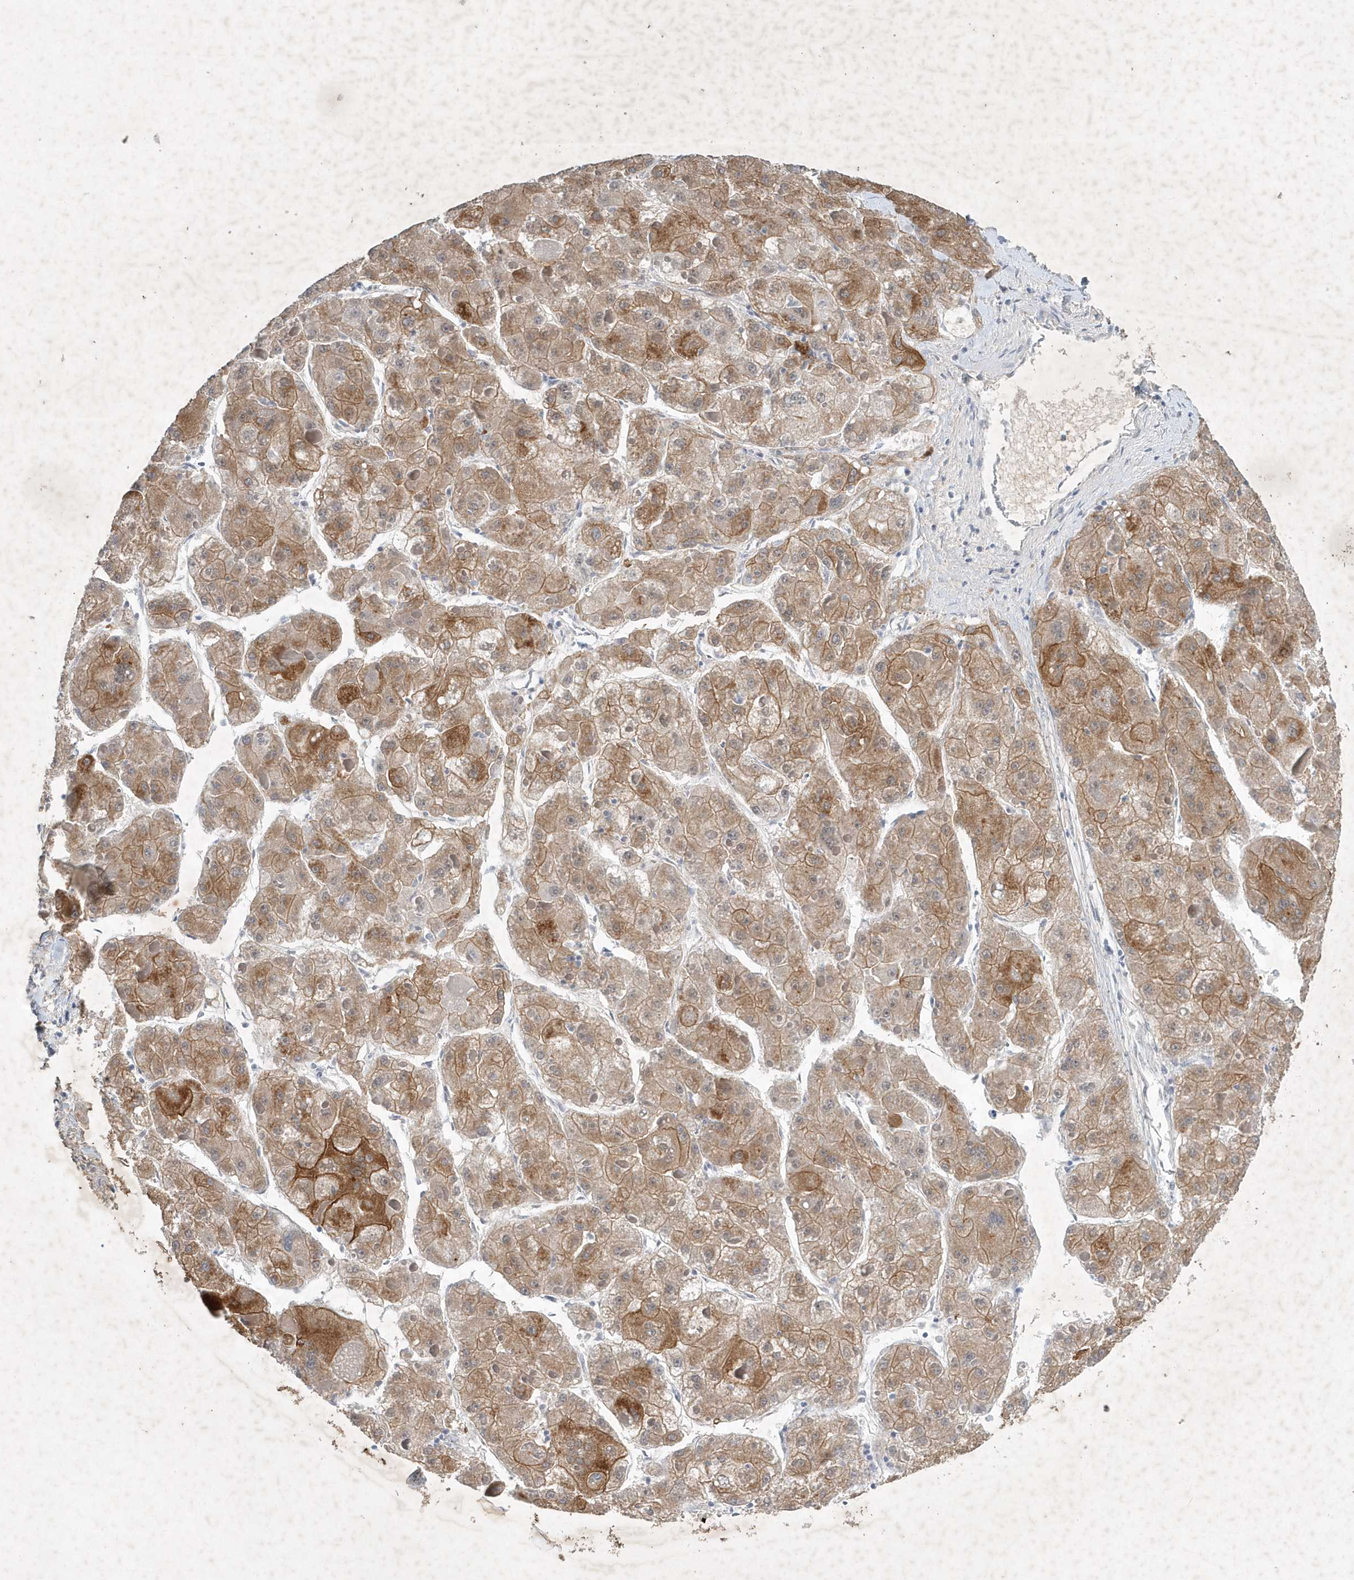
{"staining": {"intensity": "moderate", "quantity": ">75%", "location": "cytoplasmic/membranous"}, "tissue": "liver cancer", "cell_type": "Tumor cells", "image_type": "cancer", "snomed": [{"axis": "morphology", "description": "Carcinoma, Hepatocellular, NOS"}, {"axis": "topography", "description": "Liver"}], "caption": "DAB (3,3'-diaminobenzidine) immunohistochemical staining of human liver cancer shows moderate cytoplasmic/membranous protein expression in approximately >75% of tumor cells. (DAB IHC with brightfield microscopy, high magnification).", "gene": "ZBTB9", "patient": {"sex": "female", "age": 73}}